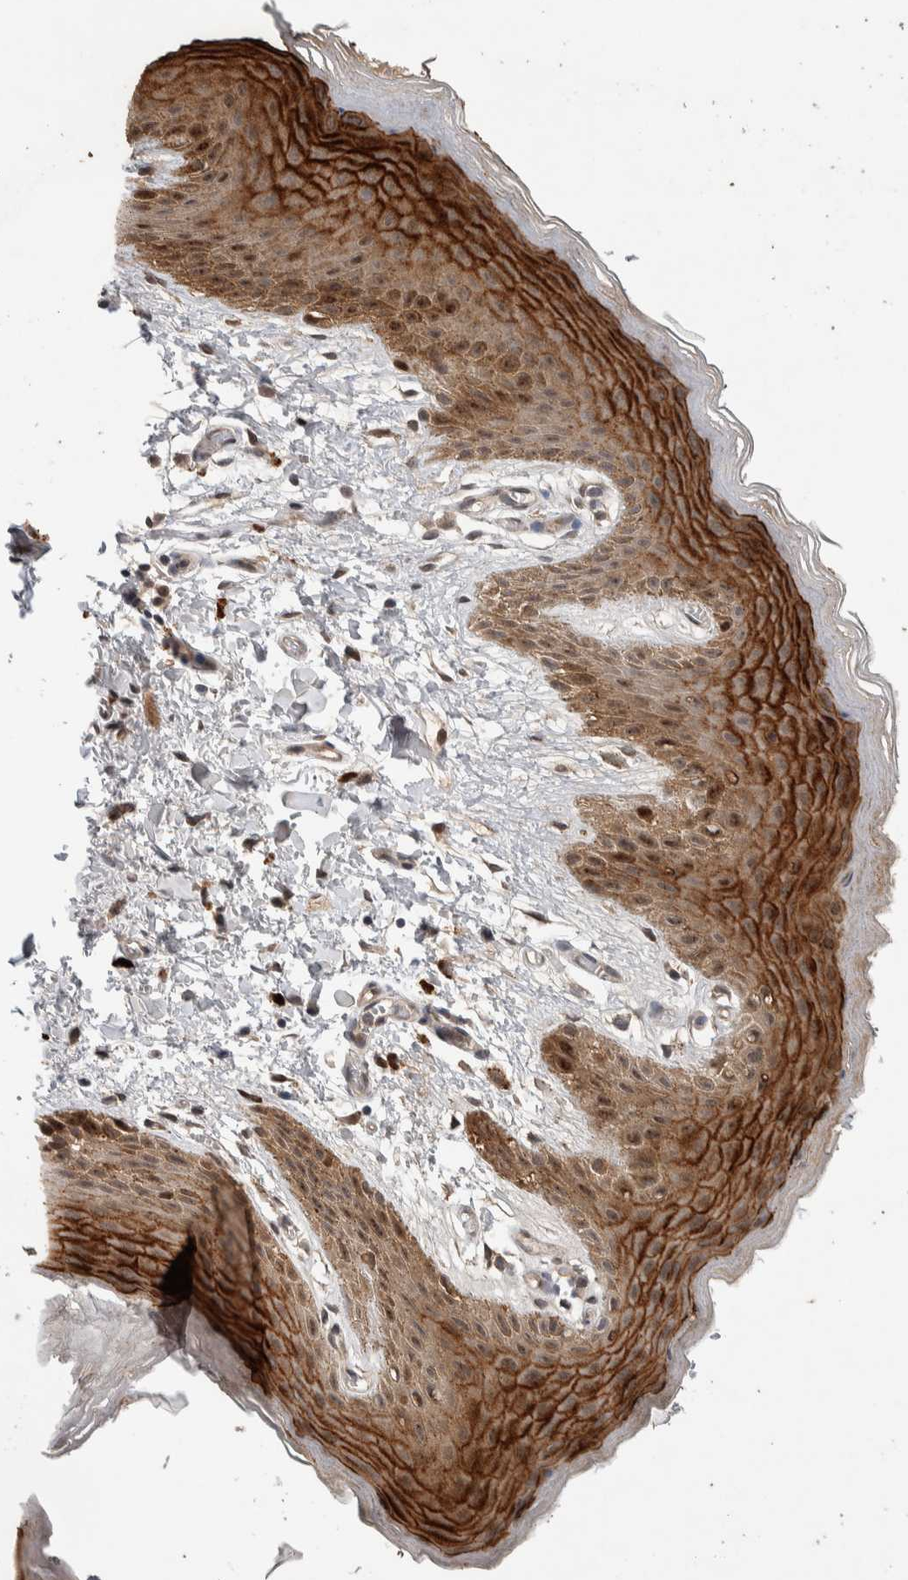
{"staining": {"intensity": "strong", "quantity": "25%-75%", "location": "cytoplasmic/membranous,nuclear"}, "tissue": "skin", "cell_type": "Epidermal cells", "image_type": "normal", "snomed": [{"axis": "morphology", "description": "Normal tissue, NOS"}, {"axis": "topography", "description": "Anal"}, {"axis": "topography", "description": "Peripheral nerve tissue"}], "caption": "About 25%-75% of epidermal cells in normal skin reveal strong cytoplasmic/membranous,nuclear protein expression as visualized by brown immunohistochemical staining.", "gene": "CYSRT1", "patient": {"sex": "male", "age": 44}}